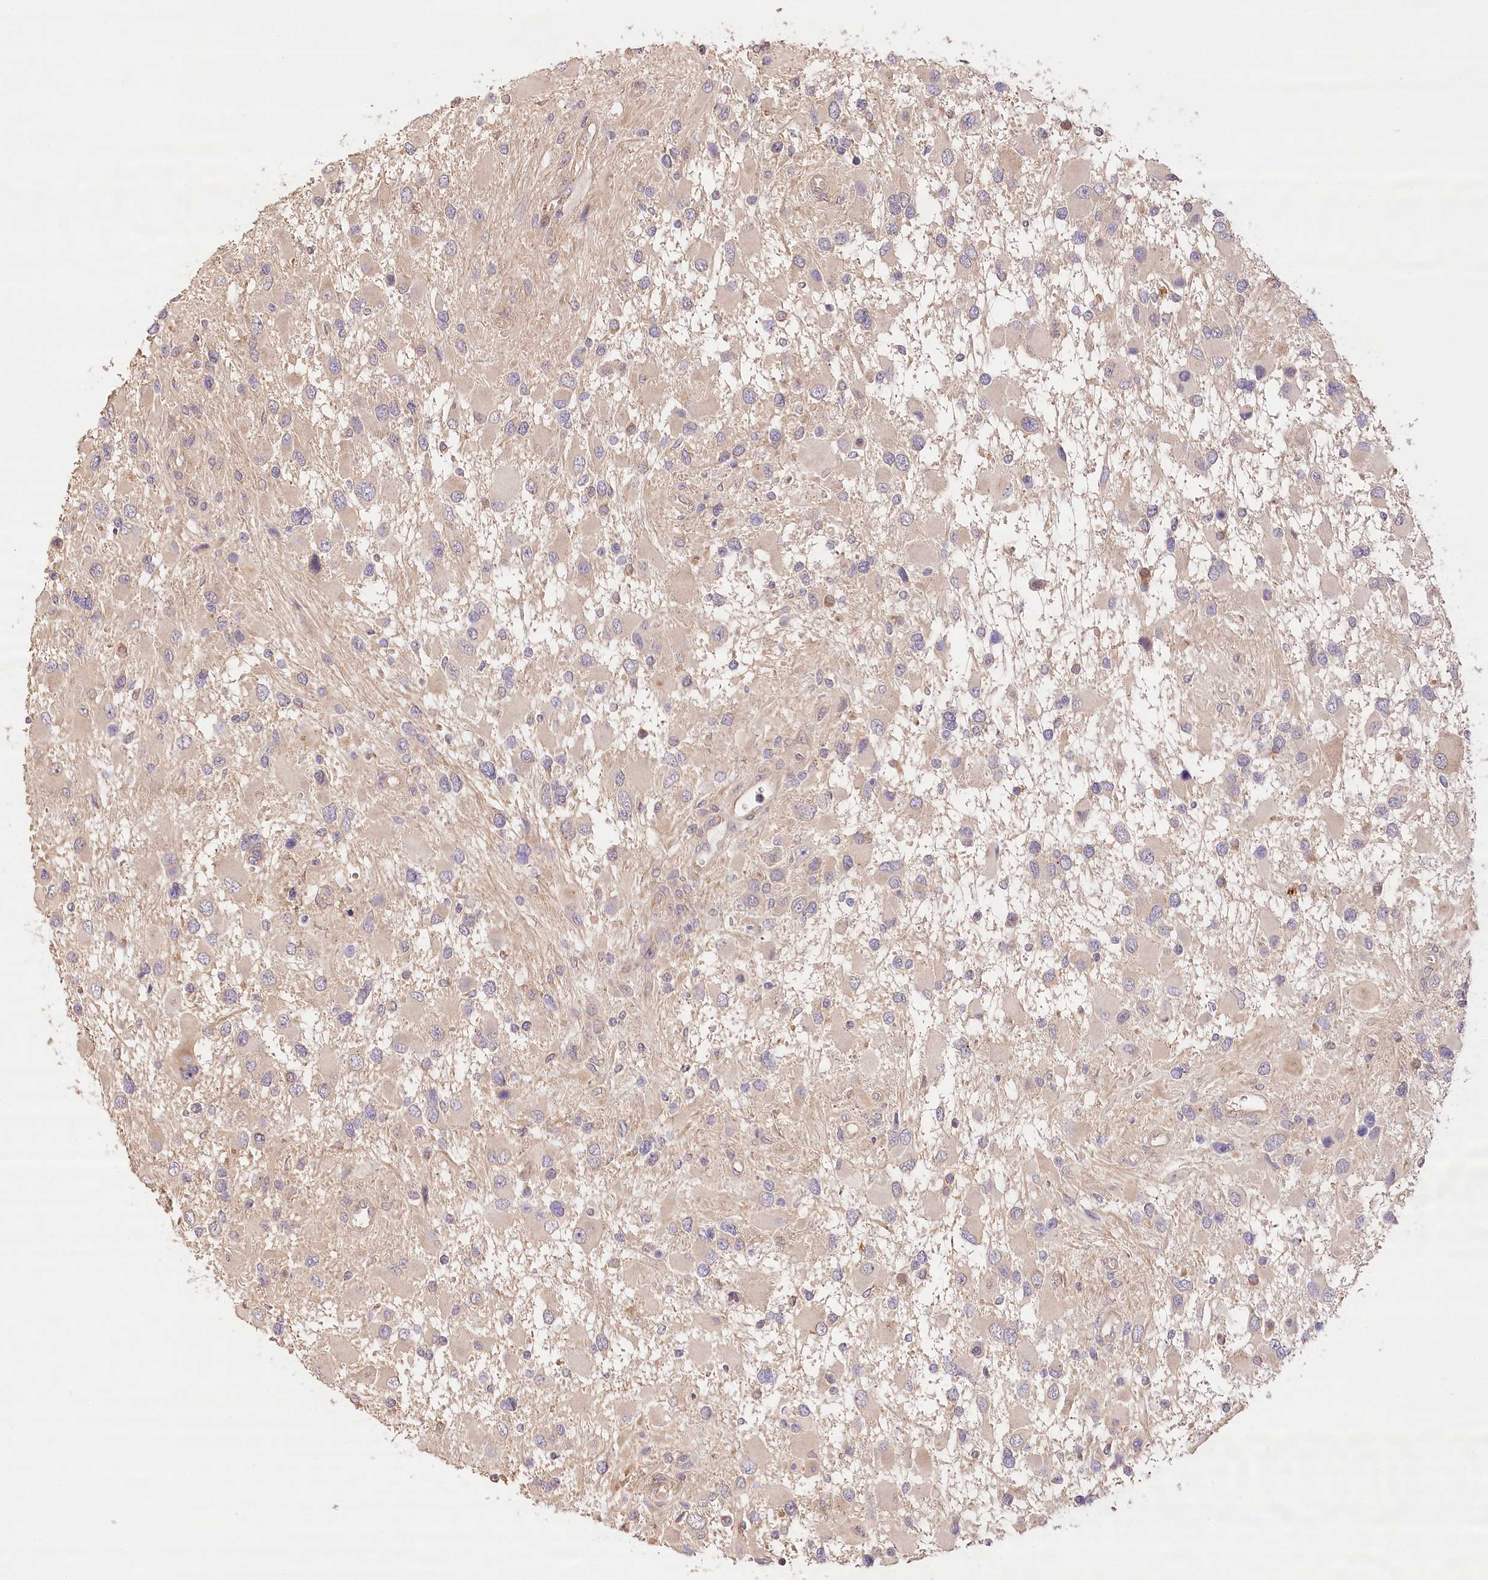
{"staining": {"intensity": "negative", "quantity": "none", "location": "none"}, "tissue": "glioma", "cell_type": "Tumor cells", "image_type": "cancer", "snomed": [{"axis": "morphology", "description": "Glioma, malignant, High grade"}, {"axis": "topography", "description": "Brain"}], "caption": "This is an IHC micrograph of human malignant high-grade glioma. There is no staining in tumor cells.", "gene": "LSS", "patient": {"sex": "male", "age": 53}}